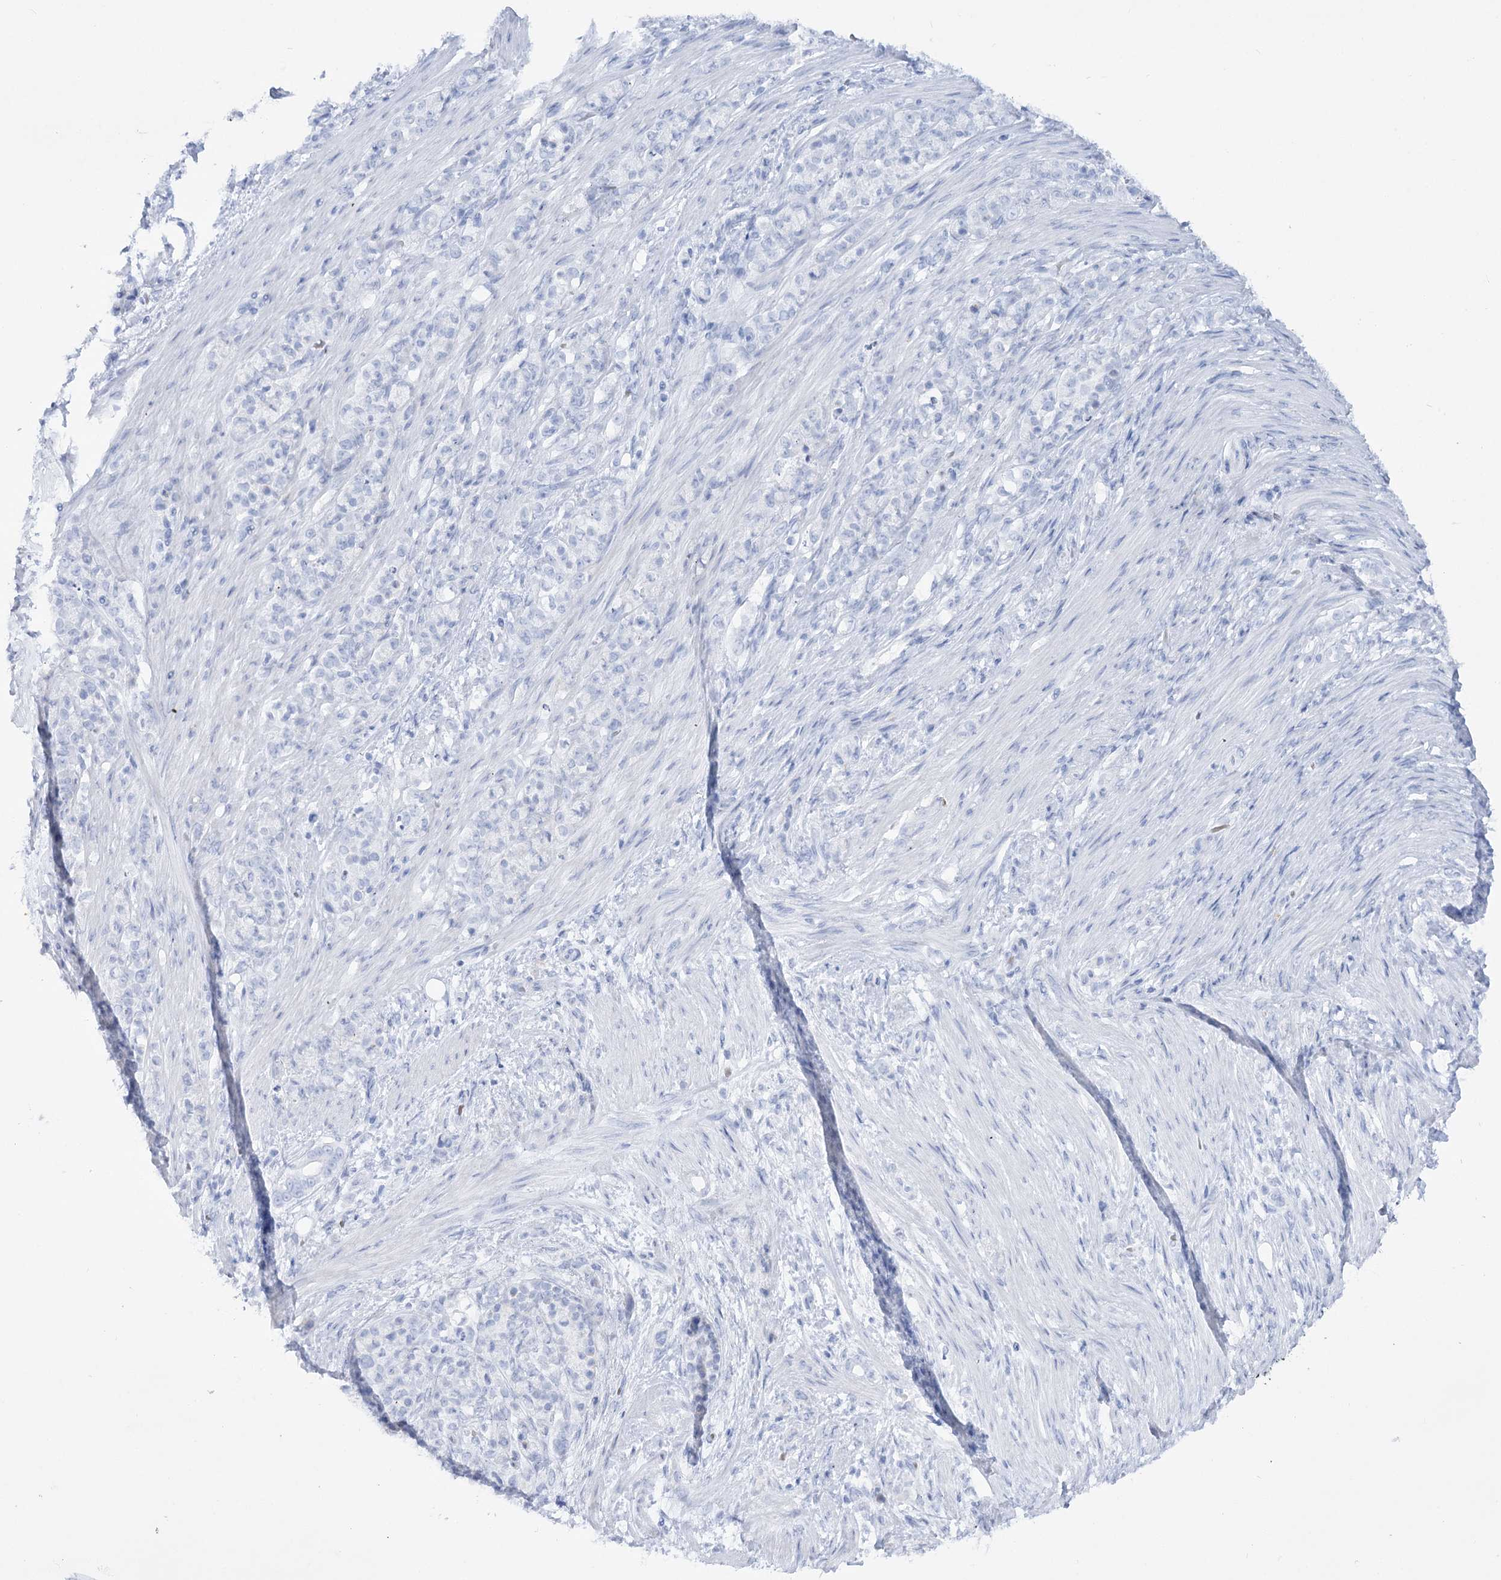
{"staining": {"intensity": "negative", "quantity": "none", "location": "none"}, "tissue": "stomach cancer", "cell_type": "Tumor cells", "image_type": "cancer", "snomed": [{"axis": "morphology", "description": "Adenocarcinoma, NOS"}, {"axis": "topography", "description": "Stomach"}], "caption": "DAB immunohistochemical staining of adenocarcinoma (stomach) displays no significant staining in tumor cells.", "gene": "SIAE", "patient": {"sex": "female", "age": 79}}